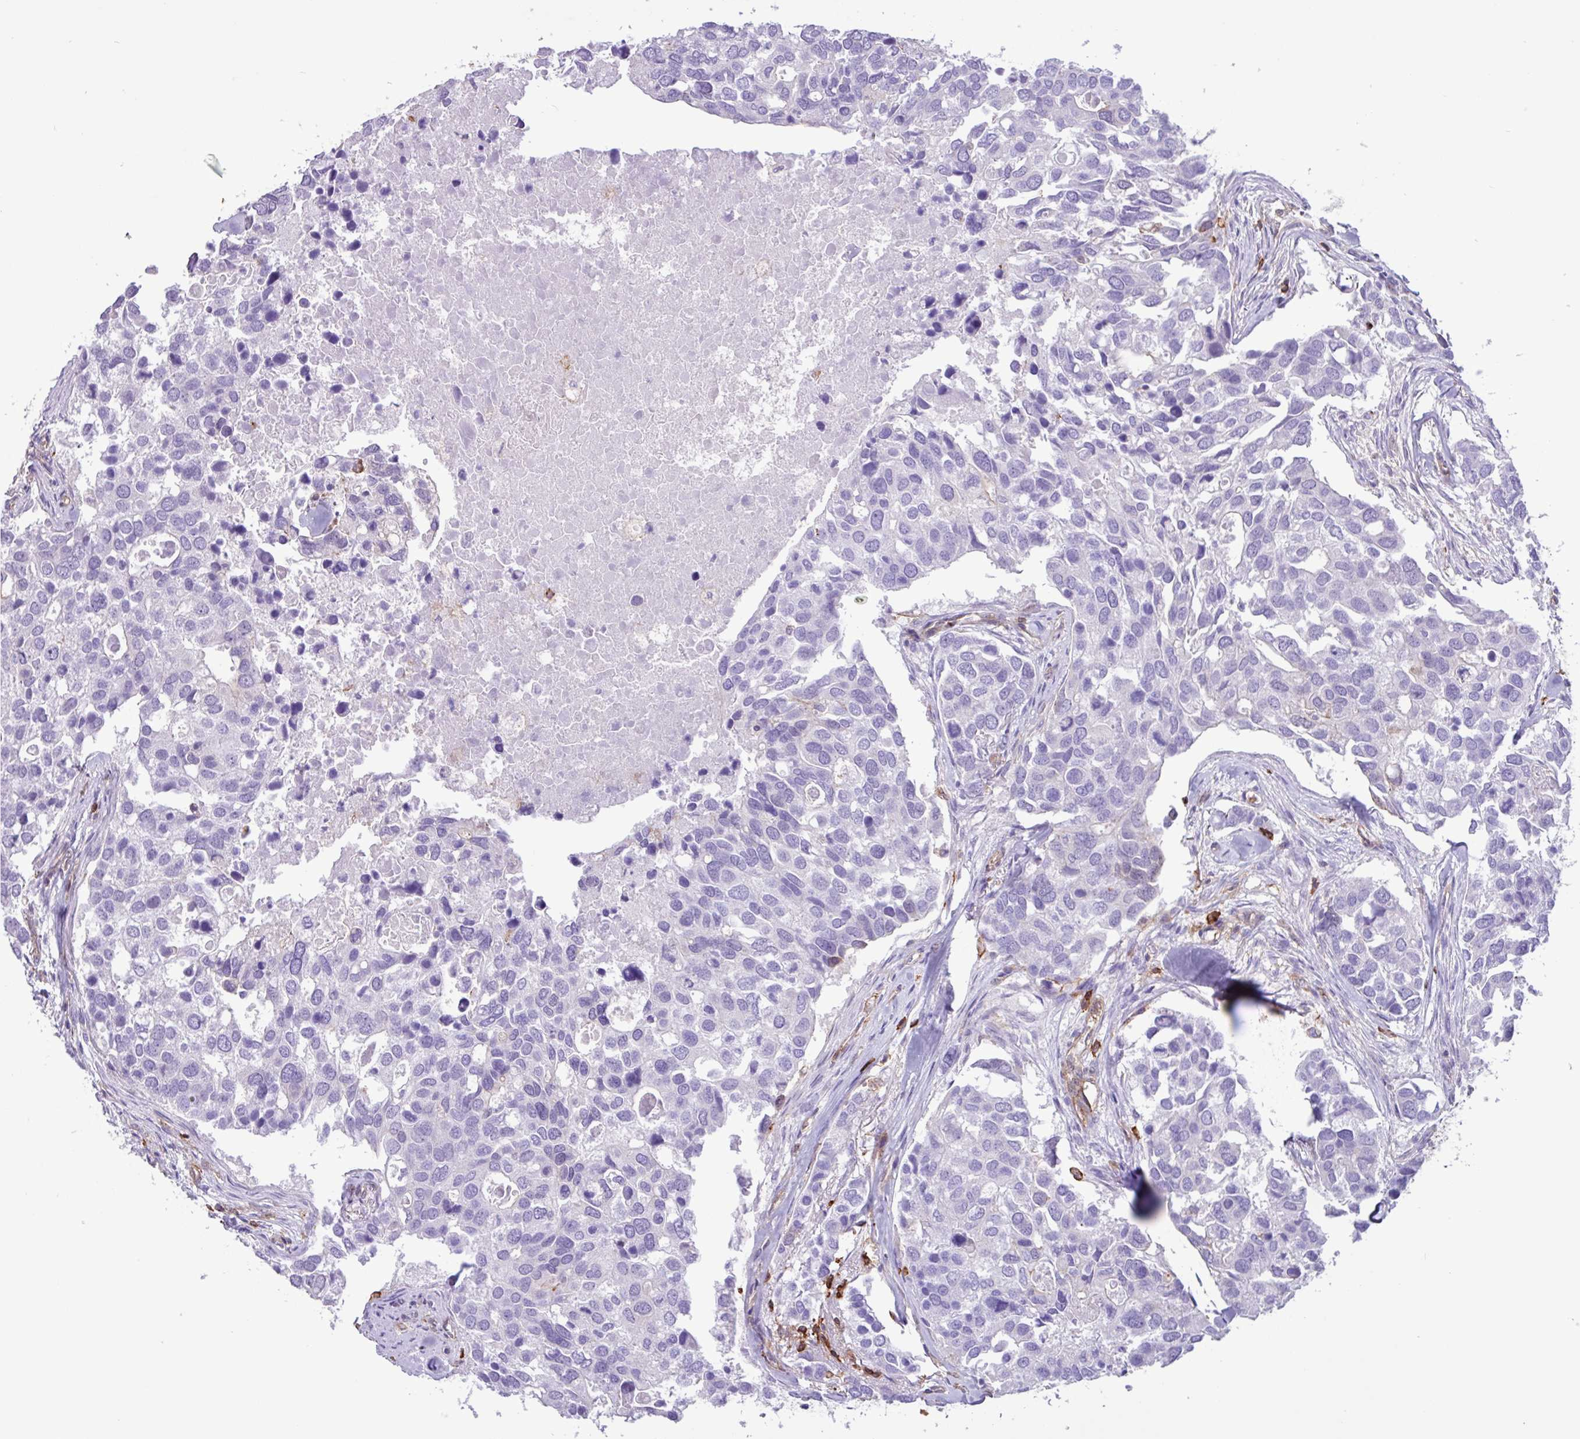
{"staining": {"intensity": "negative", "quantity": "none", "location": "none"}, "tissue": "breast cancer", "cell_type": "Tumor cells", "image_type": "cancer", "snomed": [{"axis": "morphology", "description": "Duct carcinoma"}, {"axis": "topography", "description": "Breast"}], "caption": "An image of human breast infiltrating ductal carcinoma is negative for staining in tumor cells.", "gene": "PPP1R18", "patient": {"sex": "female", "age": 83}}